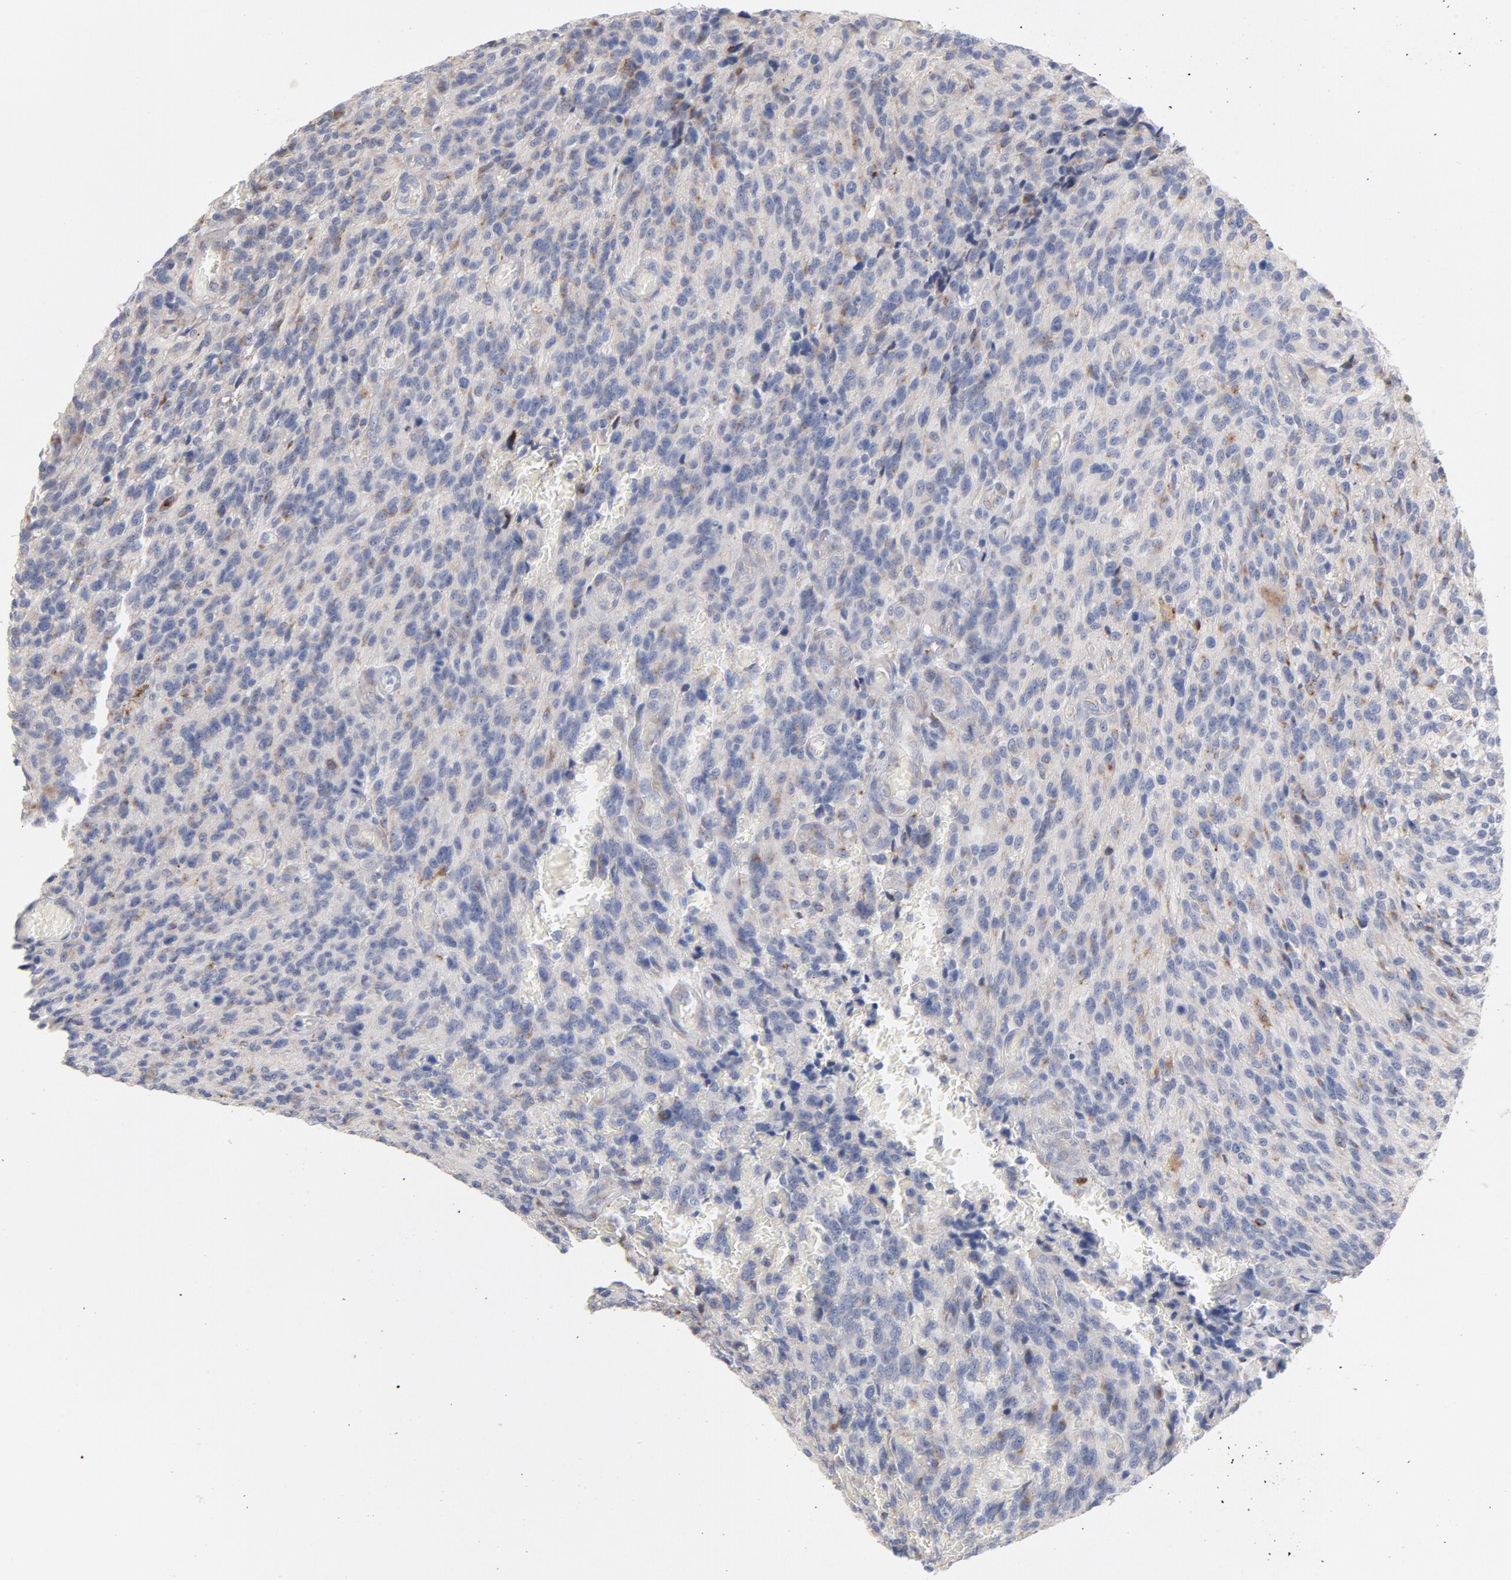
{"staining": {"intensity": "negative", "quantity": "none", "location": "none"}, "tissue": "glioma", "cell_type": "Tumor cells", "image_type": "cancer", "snomed": [{"axis": "morphology", "description": "Normal tissue, NOS"}, {"axis": "morphology", "description": "Glioma, malignant, High grade"}, {"axis": "topography", "description": "Cerebral cortex"}], "caption": "Immunohistochemical staining of human high-grade glioma (malignant) reveals no significant positivity in tumor cells.", "gene": "CPE", "patient": {"sex": "male", "age": 56}}